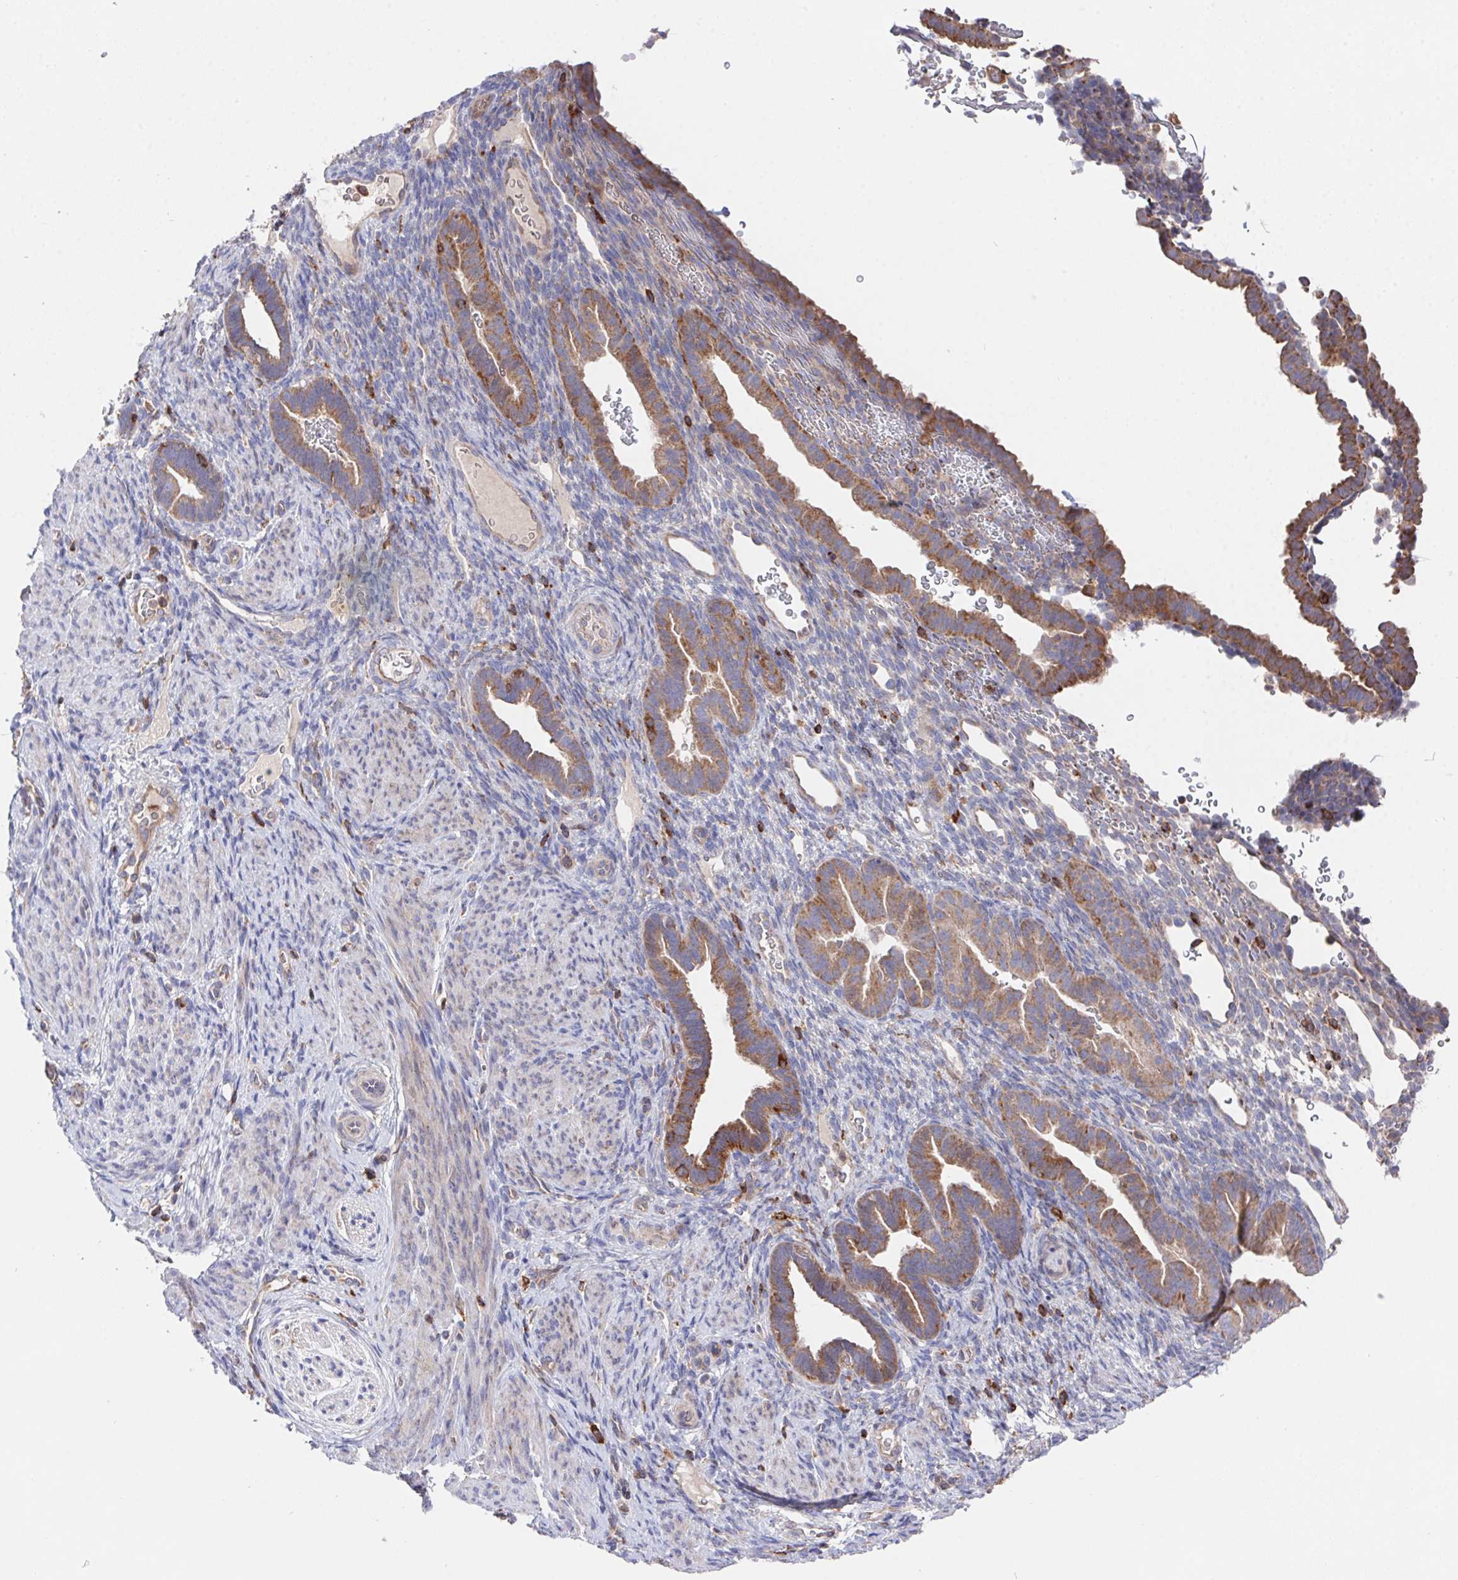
{"staining": {"intensity": "negative", "quantity": "none", "location": "none"}, "tissue": "endometrium", "cell_type": "Cells in endometrial stroma", "image_type": "normal", "snomed": [{"axis": "morphology", "description": "Normal tissue, NOS"}, {"axis": "topography", "description": "Endometrium"}], "caption": "Immunohistochemistry of benign human endometrium reveals no positivity in cells in endometrial stroma.", "gene": "FAM241A", "patient": {"sex": "female", "age": 34}}